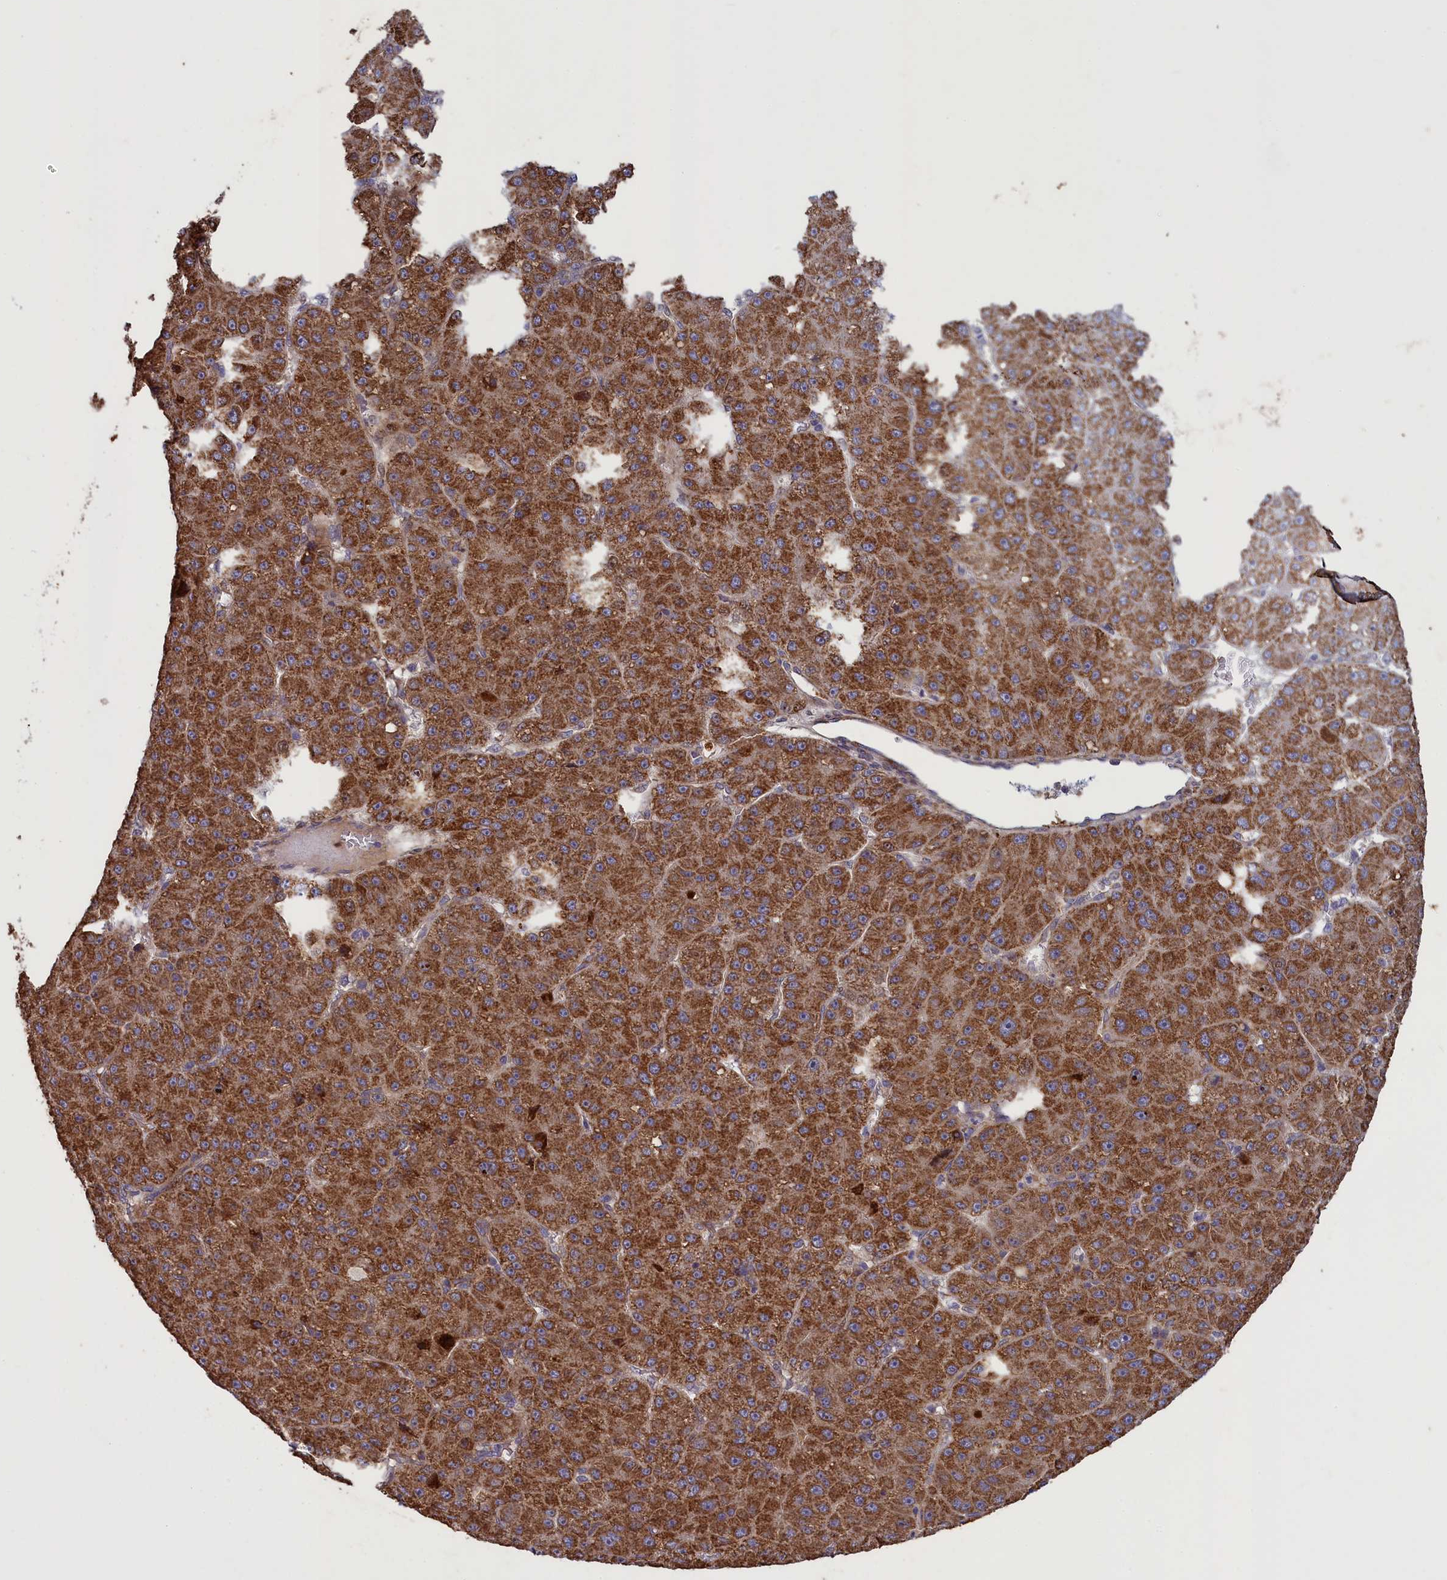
{"staining": {"intensity": "strong", "quantity": ">75%", "location": "cytoplasmic/membranous"}, "tissue": "liver cancer", "cell_type": "Tumor cells", "image_type": "cancer", "snomed": [{"axis": "morphology", "description": "Carcinoma, Hepatocellular, NOS"}, {"axis": "topography", "description": "Liver"}], "caption": "Immunohistochemistry of liver cancer (hepatocellular carcinoma) reveals high levels of strong cytoplasmic/membranous positivity in about >75% of tumor cells.", "gene": "ACAD8", "patient": {"sex": "male", "age": 67}}